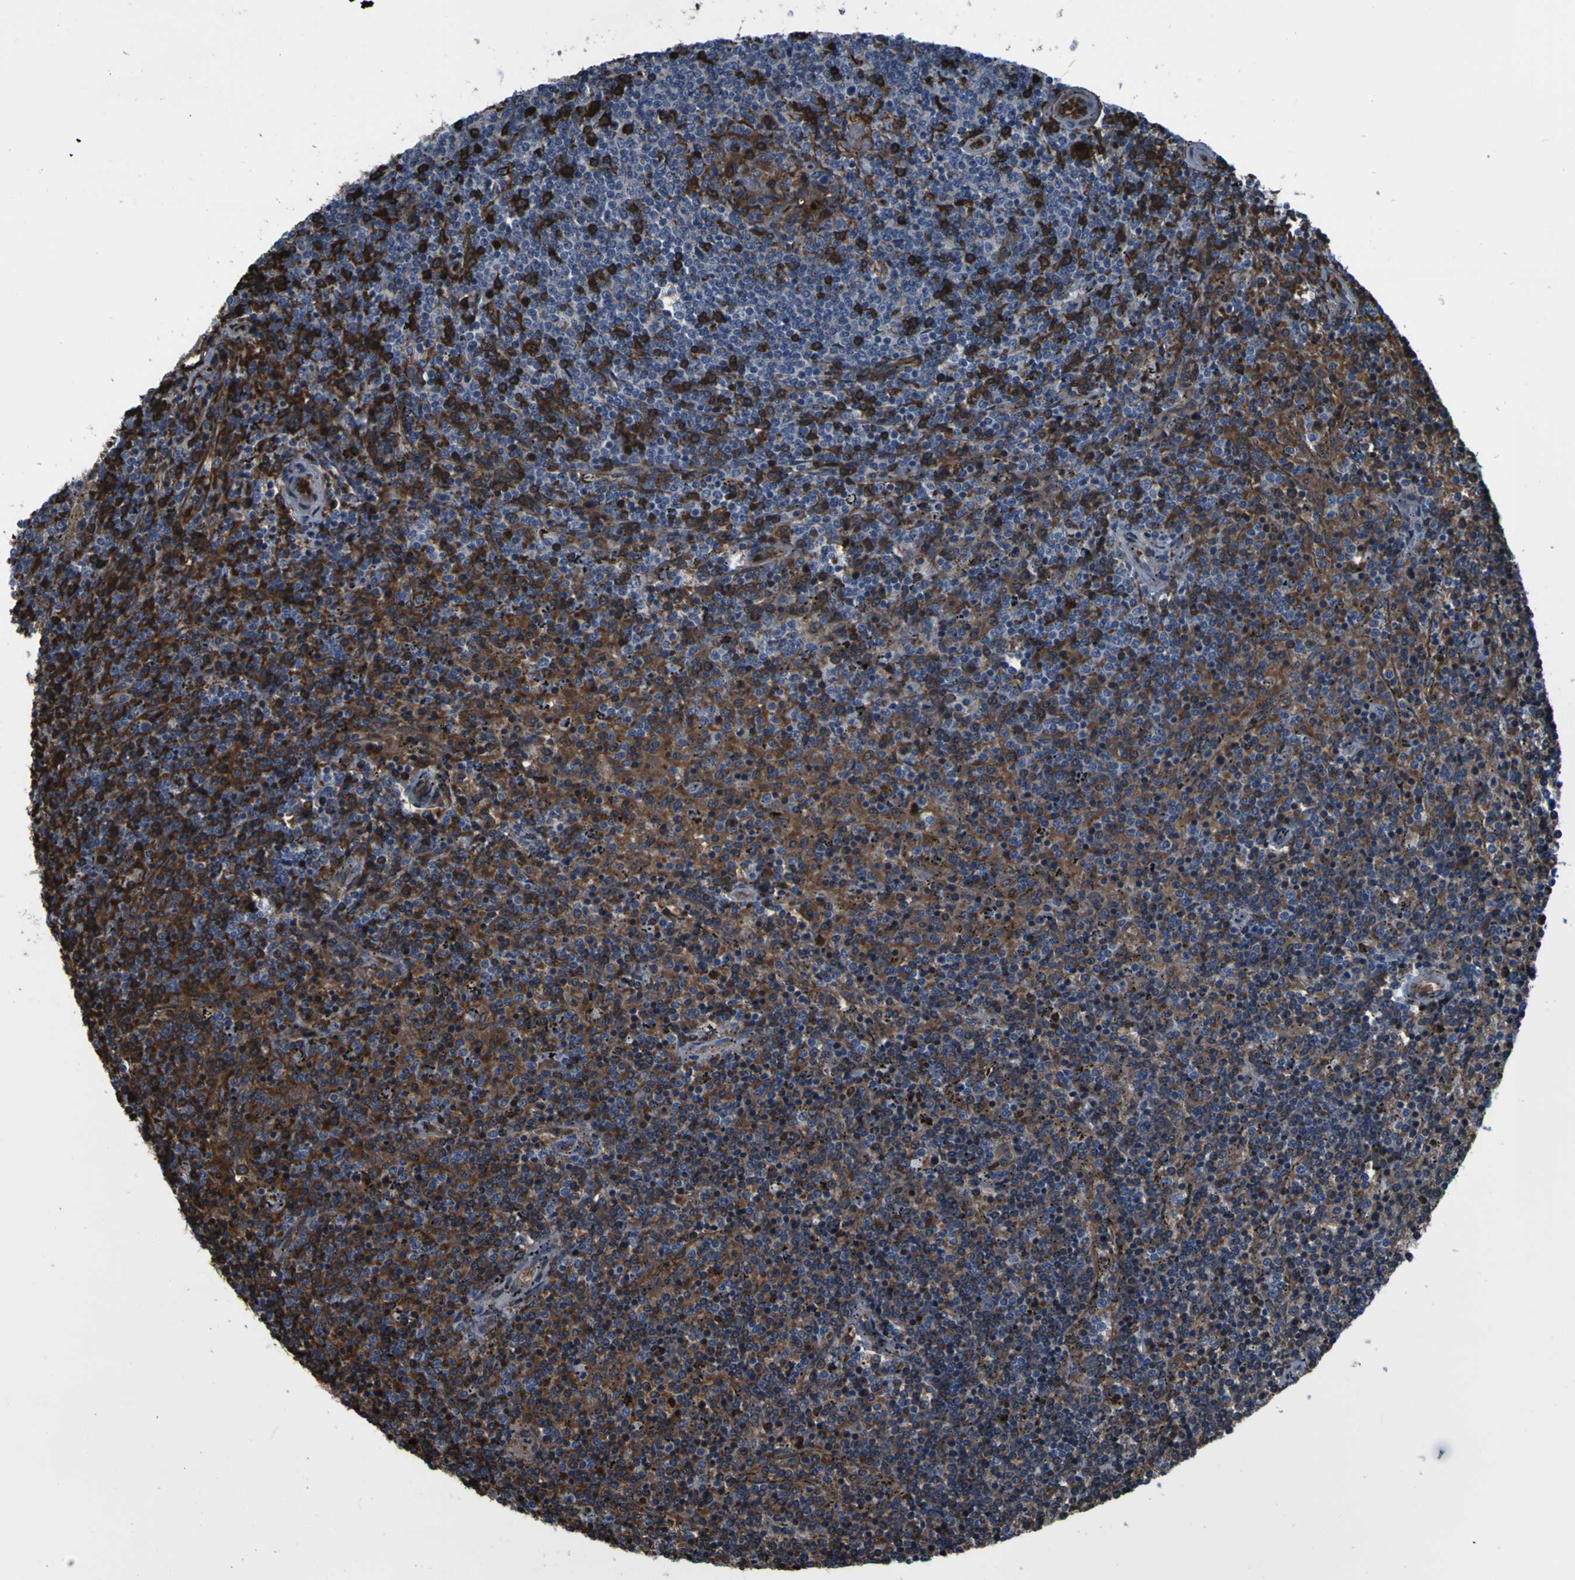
{"staining": {"intensity": "moderate", "quantity": ">75%", "location": "cytoplasmic/membranous"}, "tissue": "lymphoma", "cell_type": "Tumor cells", "image_type": "cancer", "snomed": [{"axis": "morphology", "description": "Malignant lymphoma, non-Hodgkin's type, Low grade"}, {"axis": "topography", "description": "Spleen"}], "caption": "Lymphoma stained with immunohistochemistry reveals moderate cytoplasmic/membranous positivity in approximately >75% of tumor cells.", "gene": "GRAMD1A", "patient": {"sex": "female", "age": 50}}